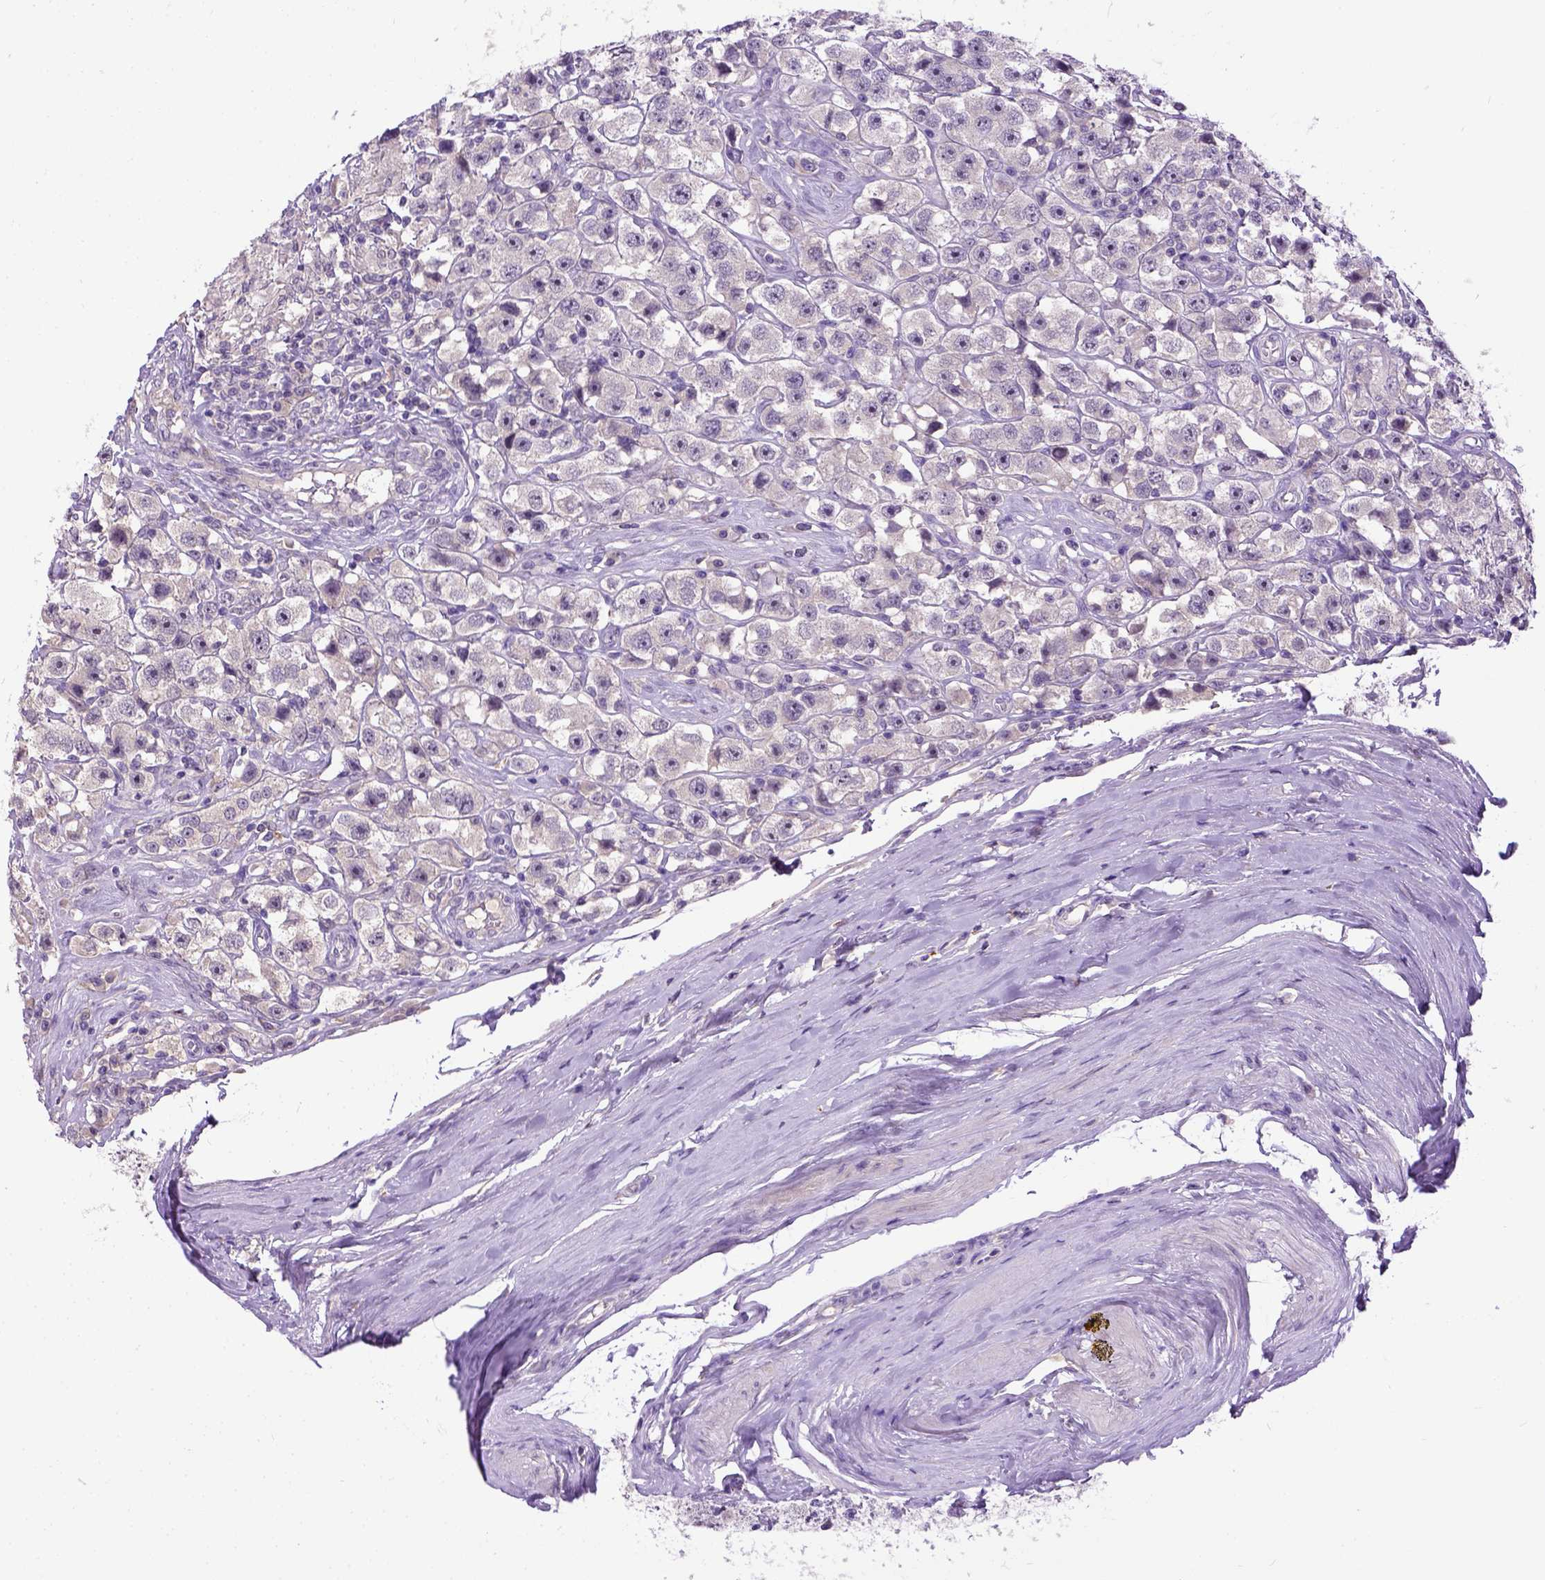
{"staining": {"intensity": "negative", "quantity": "none", "location": "none"}, "tissue": "testis cancer", "cell_type": "Tumor cells", "image_type": "cancer", "snomed": [{"axis": "morphology", "description": "Seminoma, NOS"}, {"axis": "topography", "description": "Testis"}], "caption": "Tumor cells are negative for protein expression in human seminoma (testis).", "gene": "NEK5", "patient": {"sex": "male", "age": 45}}